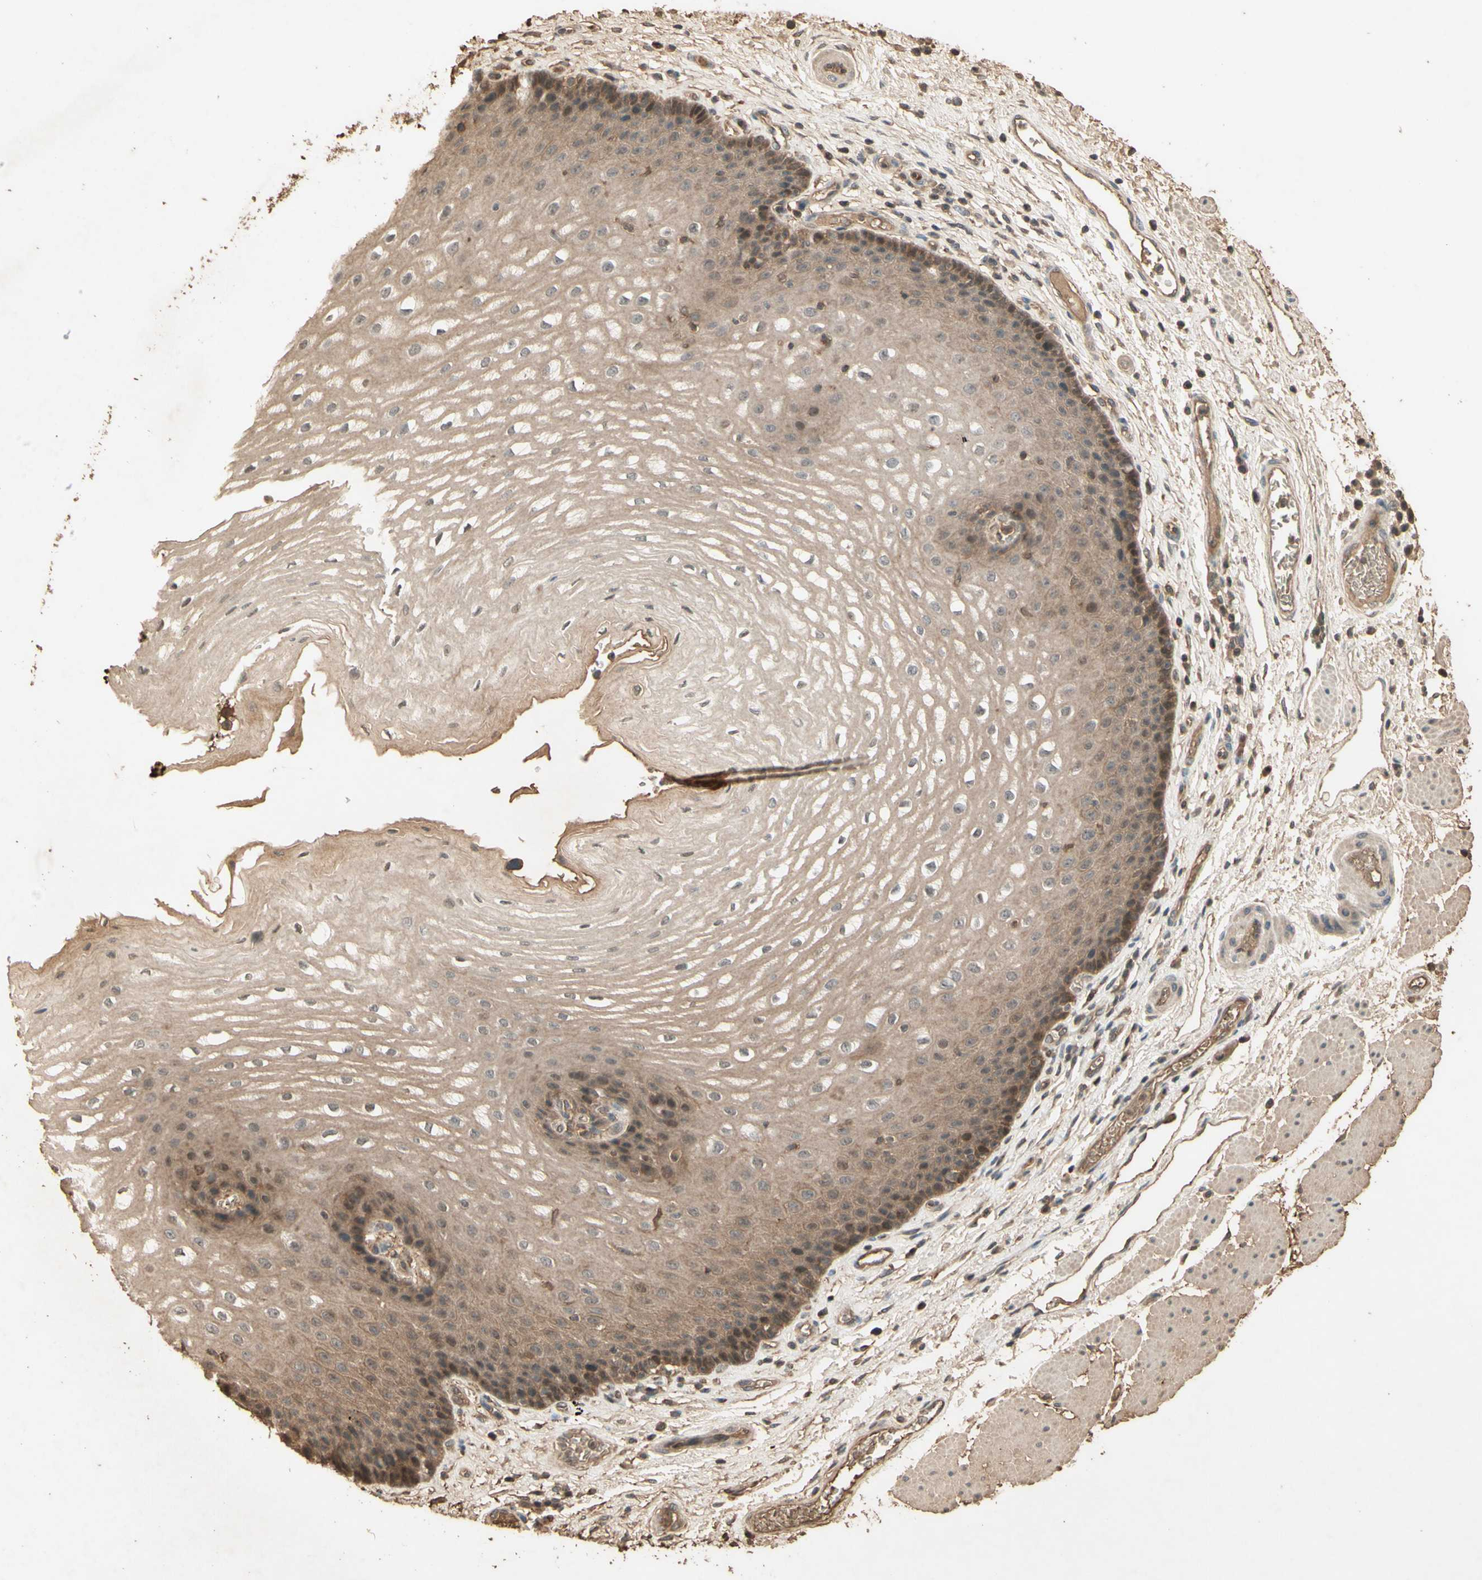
{"staining": {"intensity": "moderate", "quantity": ">75%", "location": "cytoplasmic/membranous"}, "tissue": "esophagus", "cell_type": "Squamous epithelial cells", "image_type": "normal", "snomed": [{"axis": "morphology", "description": "Normal tissue, NOS"}, {"axis": "topography", "description": "Esophagus"}], "caption": "Approximately >75% of squamous epithelial cells in unremarkable esophagus show moderate cytoplasmic/membranous protein positivity as visualized by brown immunohistochemical staining.", "gene": "SMAD9", "patient": {"sex": "male", "age": 54}}